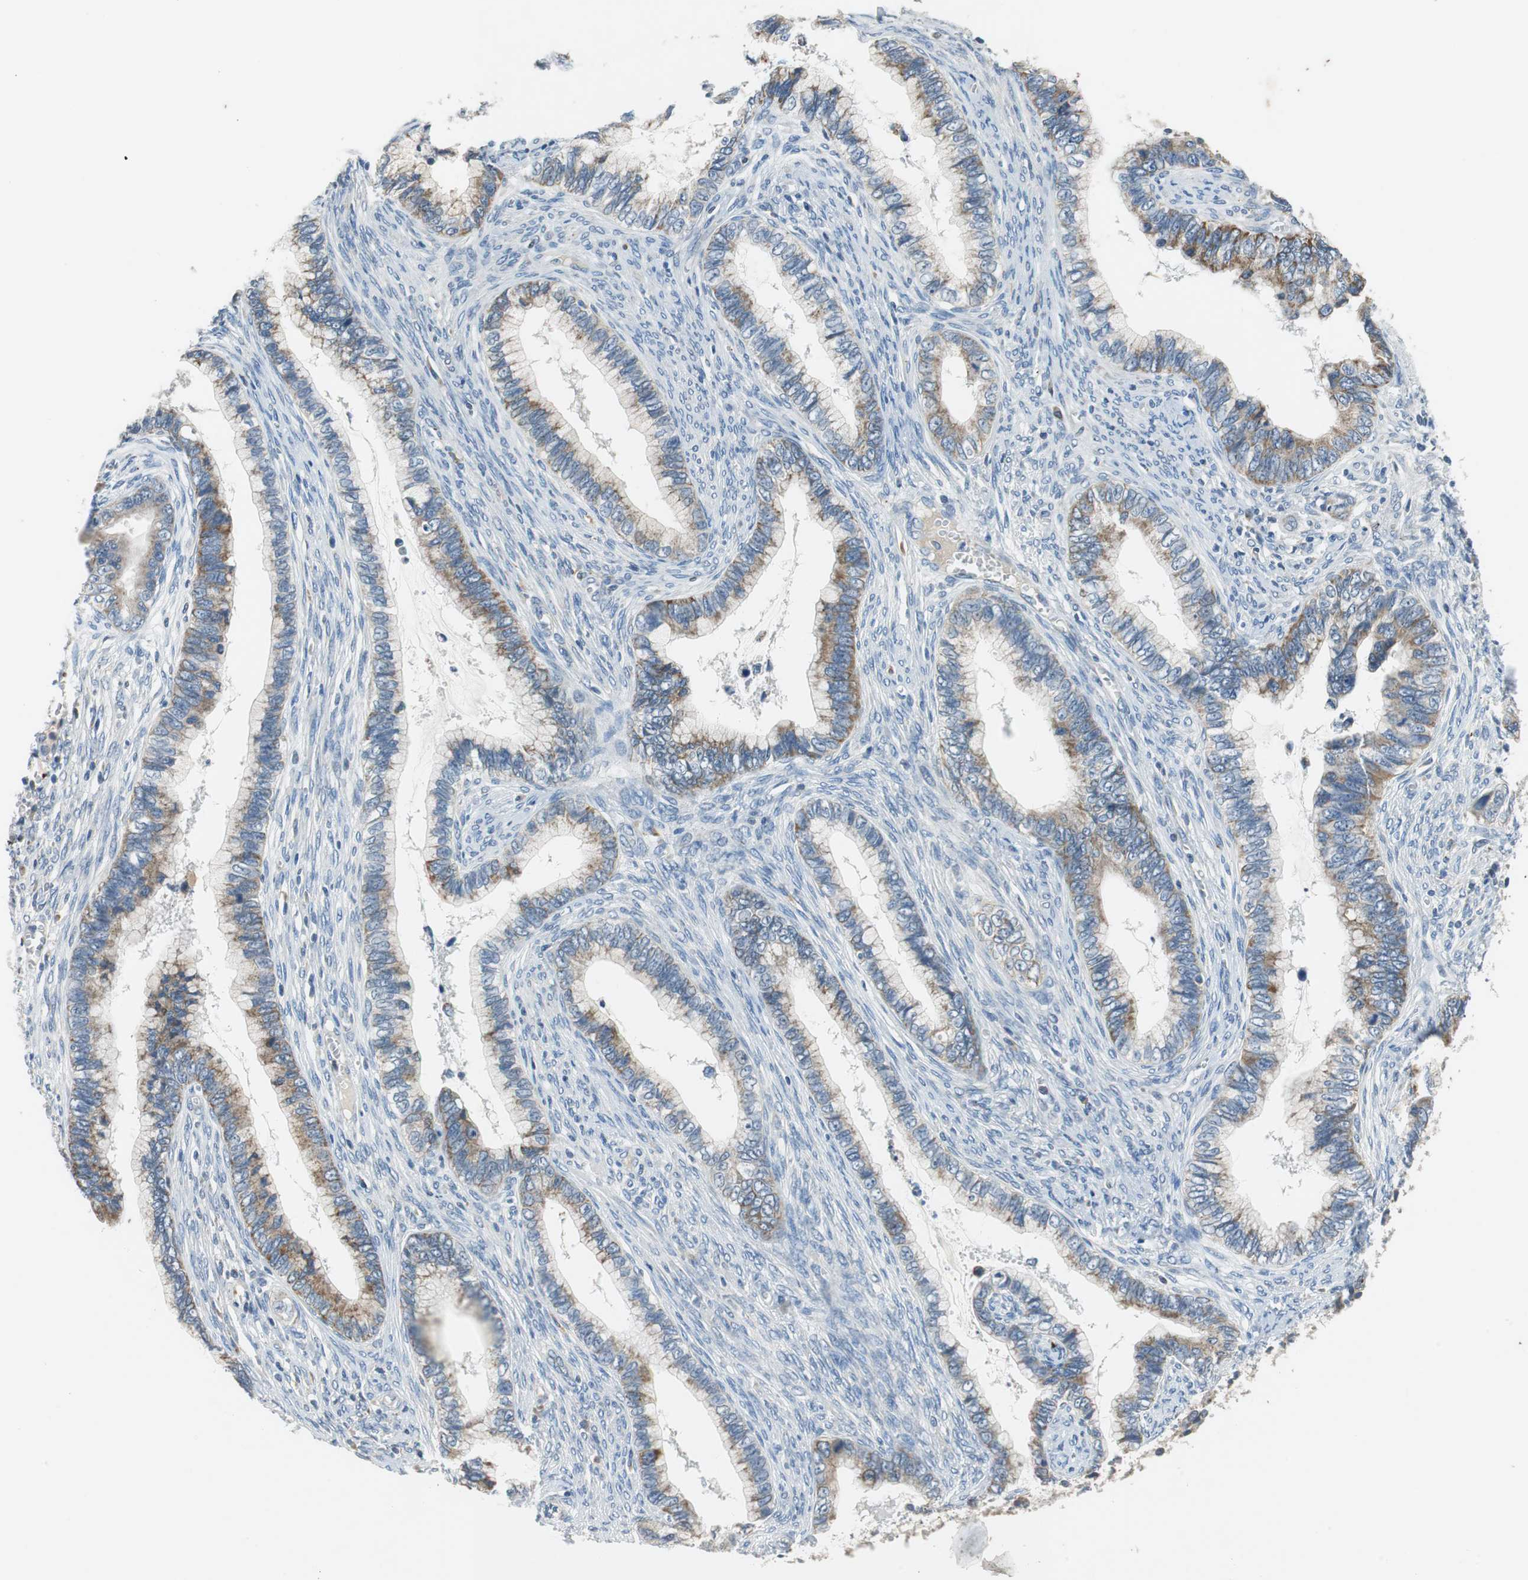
{"staining": {"intensity": "strong", "quantity": "<25%", "location": "cytoplasmic/membranous"}, "tissue": "cervical cancer", "cell_type": "Tumor cells", "image_type": "cancer", "snomed": [{"axis": "morphology", "description": "Adenocarcinoma, NOS"}, {"axis": "topography", "description": "Cervix"}], "caption": "An image showing strong cytoplasmic/membranous staining in approximately <25% of tumor cells in cervical cancer, as visualized by brown immunohistochemical staining.", "gene": "NLGN1", "patient": {"sex": "female", "age": 44}}